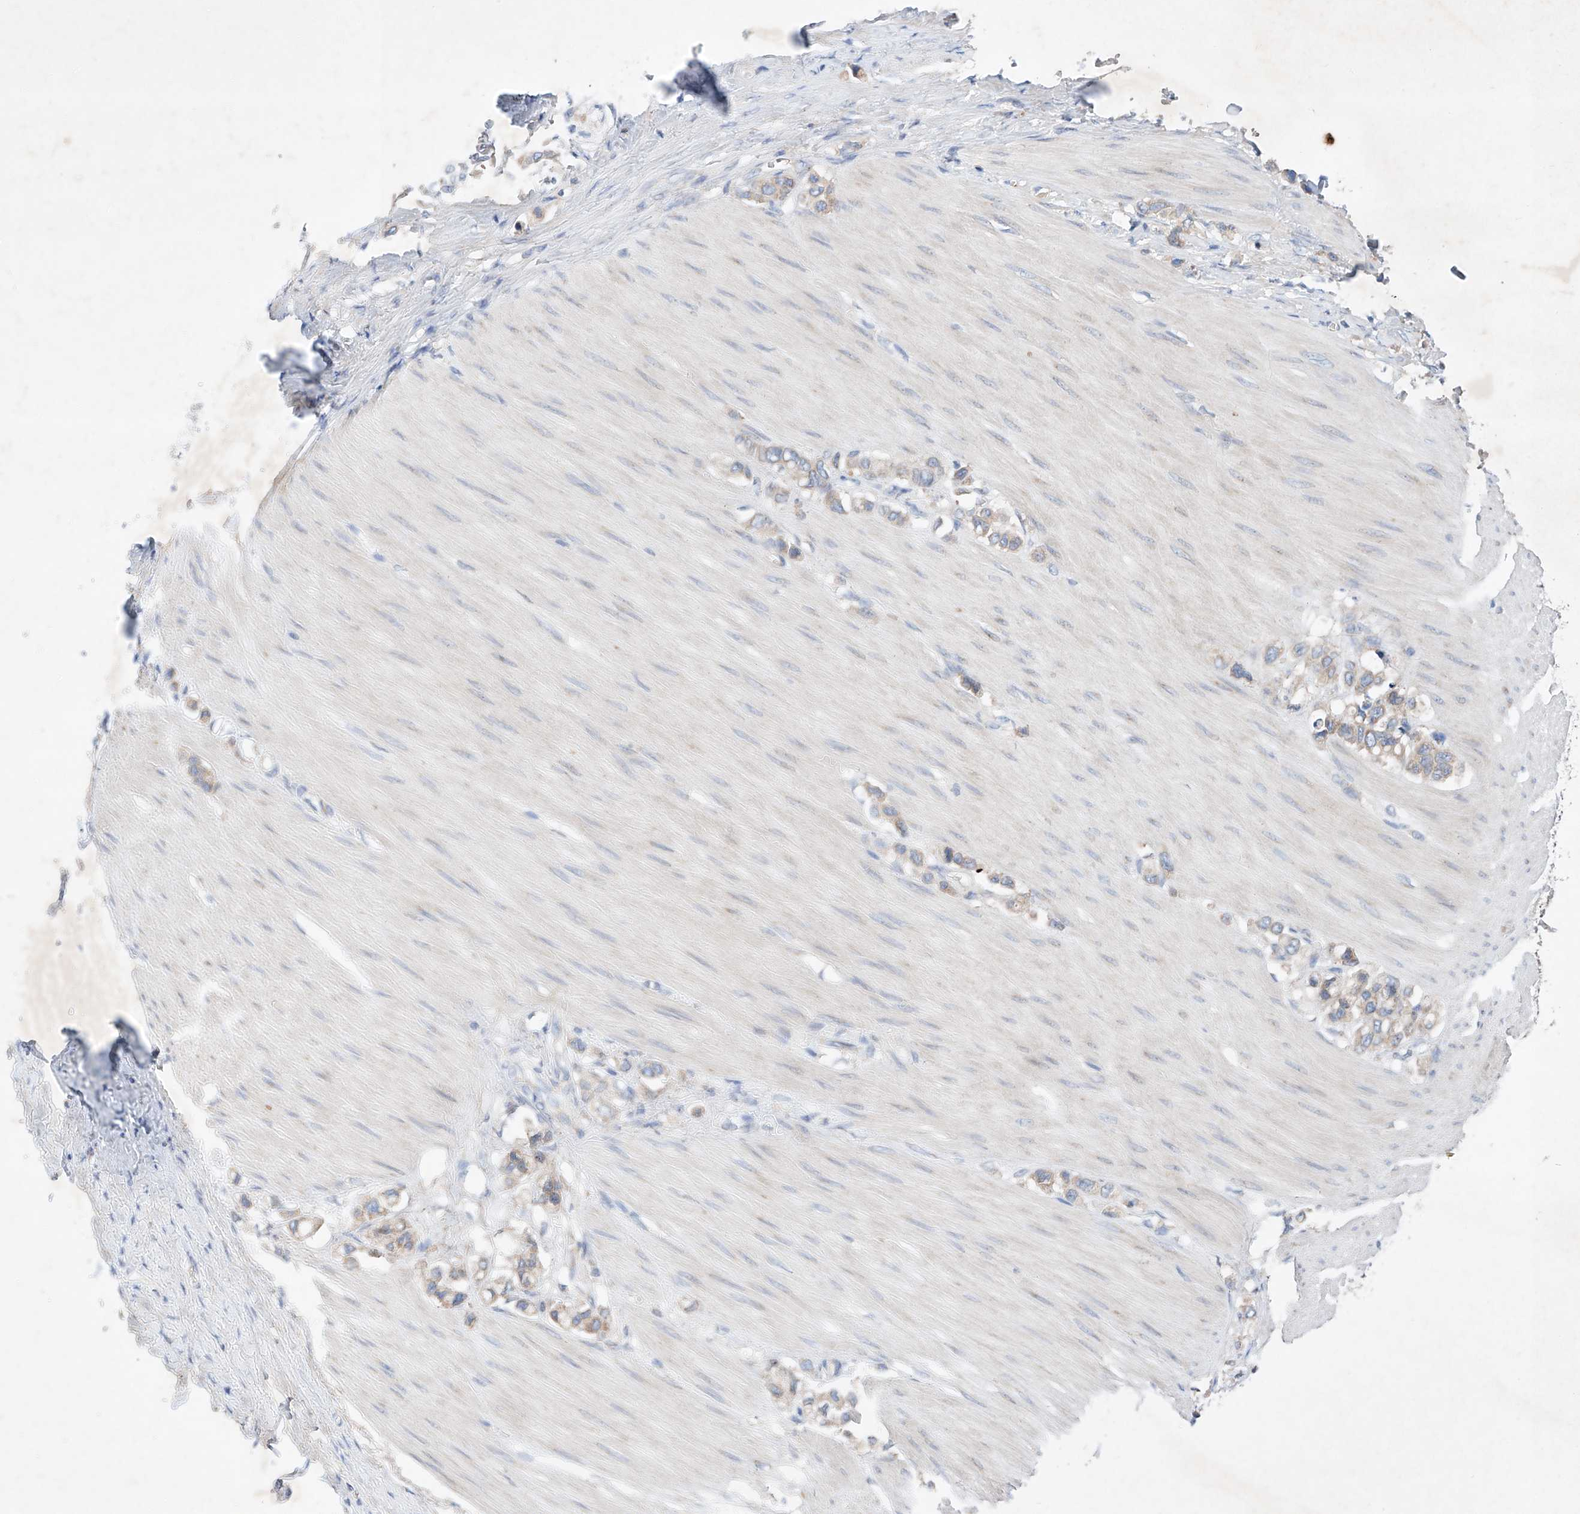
{"staining": {"intensity": "weak", "quantity": "25%-75%", "location": "cytoplasmic/membranous"}, "tissue": "stomach cancer", "cell_type": "Tumor cells", "image_type": "cancer", "snomed": [{"axis": "morphology", "description": "Adenocarcinoma, NOS"}, {"axis": "topography", "description": "Stomach"}], "caption": "Immunohistochemistry micrograph of stomach cancer (adenocarcinoma) stained for a protein (brown), which reveals low levels of weak cytoplasmic/membranous positivity in about 25%-75% of tumor cells.", "gene": "FASTK", "patient": {"sex": "female", "age": 65}}